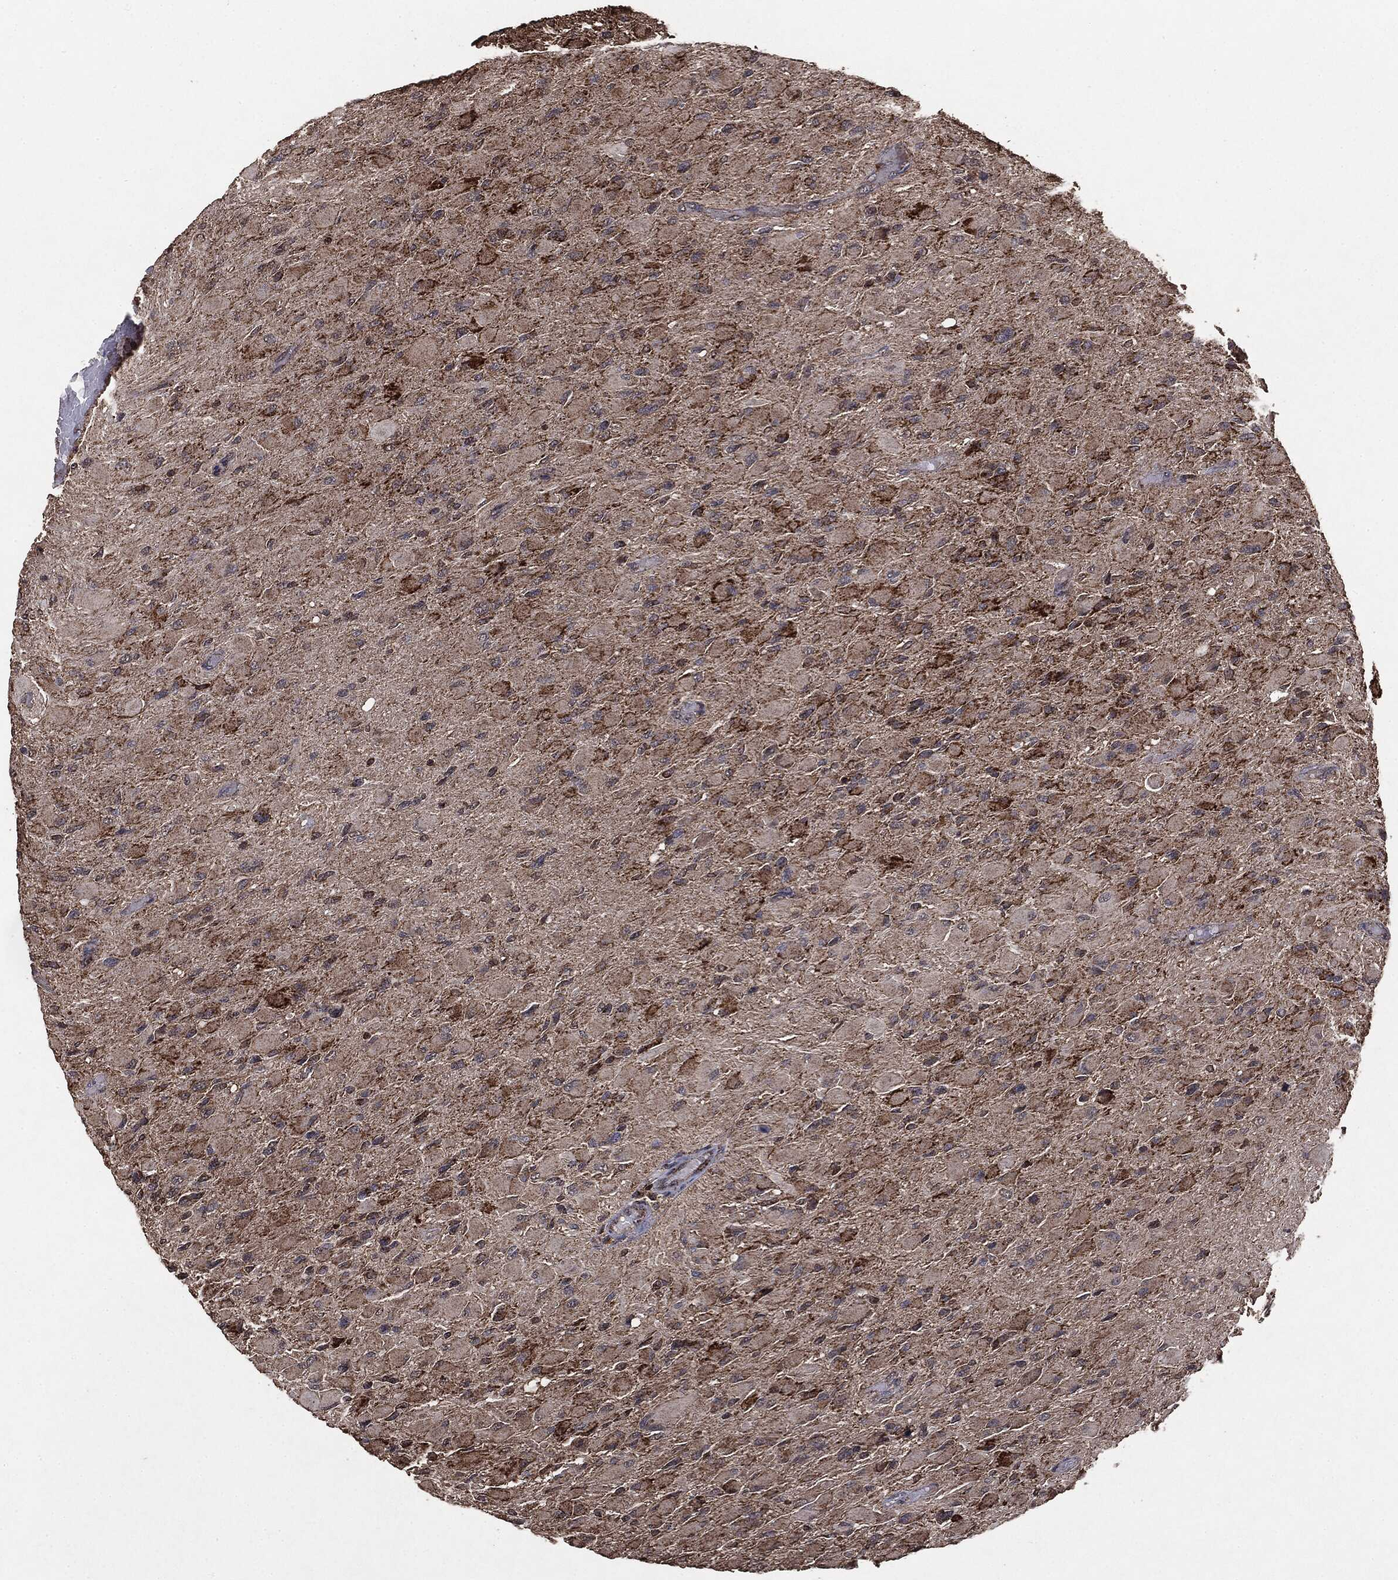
{"staining": {"intensity": "strong", "quantity": ">75%", "location": "cytoplasmic/membranous"}, "tissue": "glioma", "cell_type": "Tumor cells", "image_type": "cancer", "snomed": [{"axis": "morphology", "description": "Glioma, malignant, High grade"}, {"axis": "topography", "description": "Cerebral cortex"}], "caption": "Strong cytoplasmic/membranous protein staining is seen in approximately >75% of tumor cells in glioma. The staining was performed using DAB to visualize the protein expression in brown, while the nuclei were stained in blue with hematoxylin (Magnification: 20x).", "gene": "MTOR", "patient": {"sex": "female", "age": 36}}